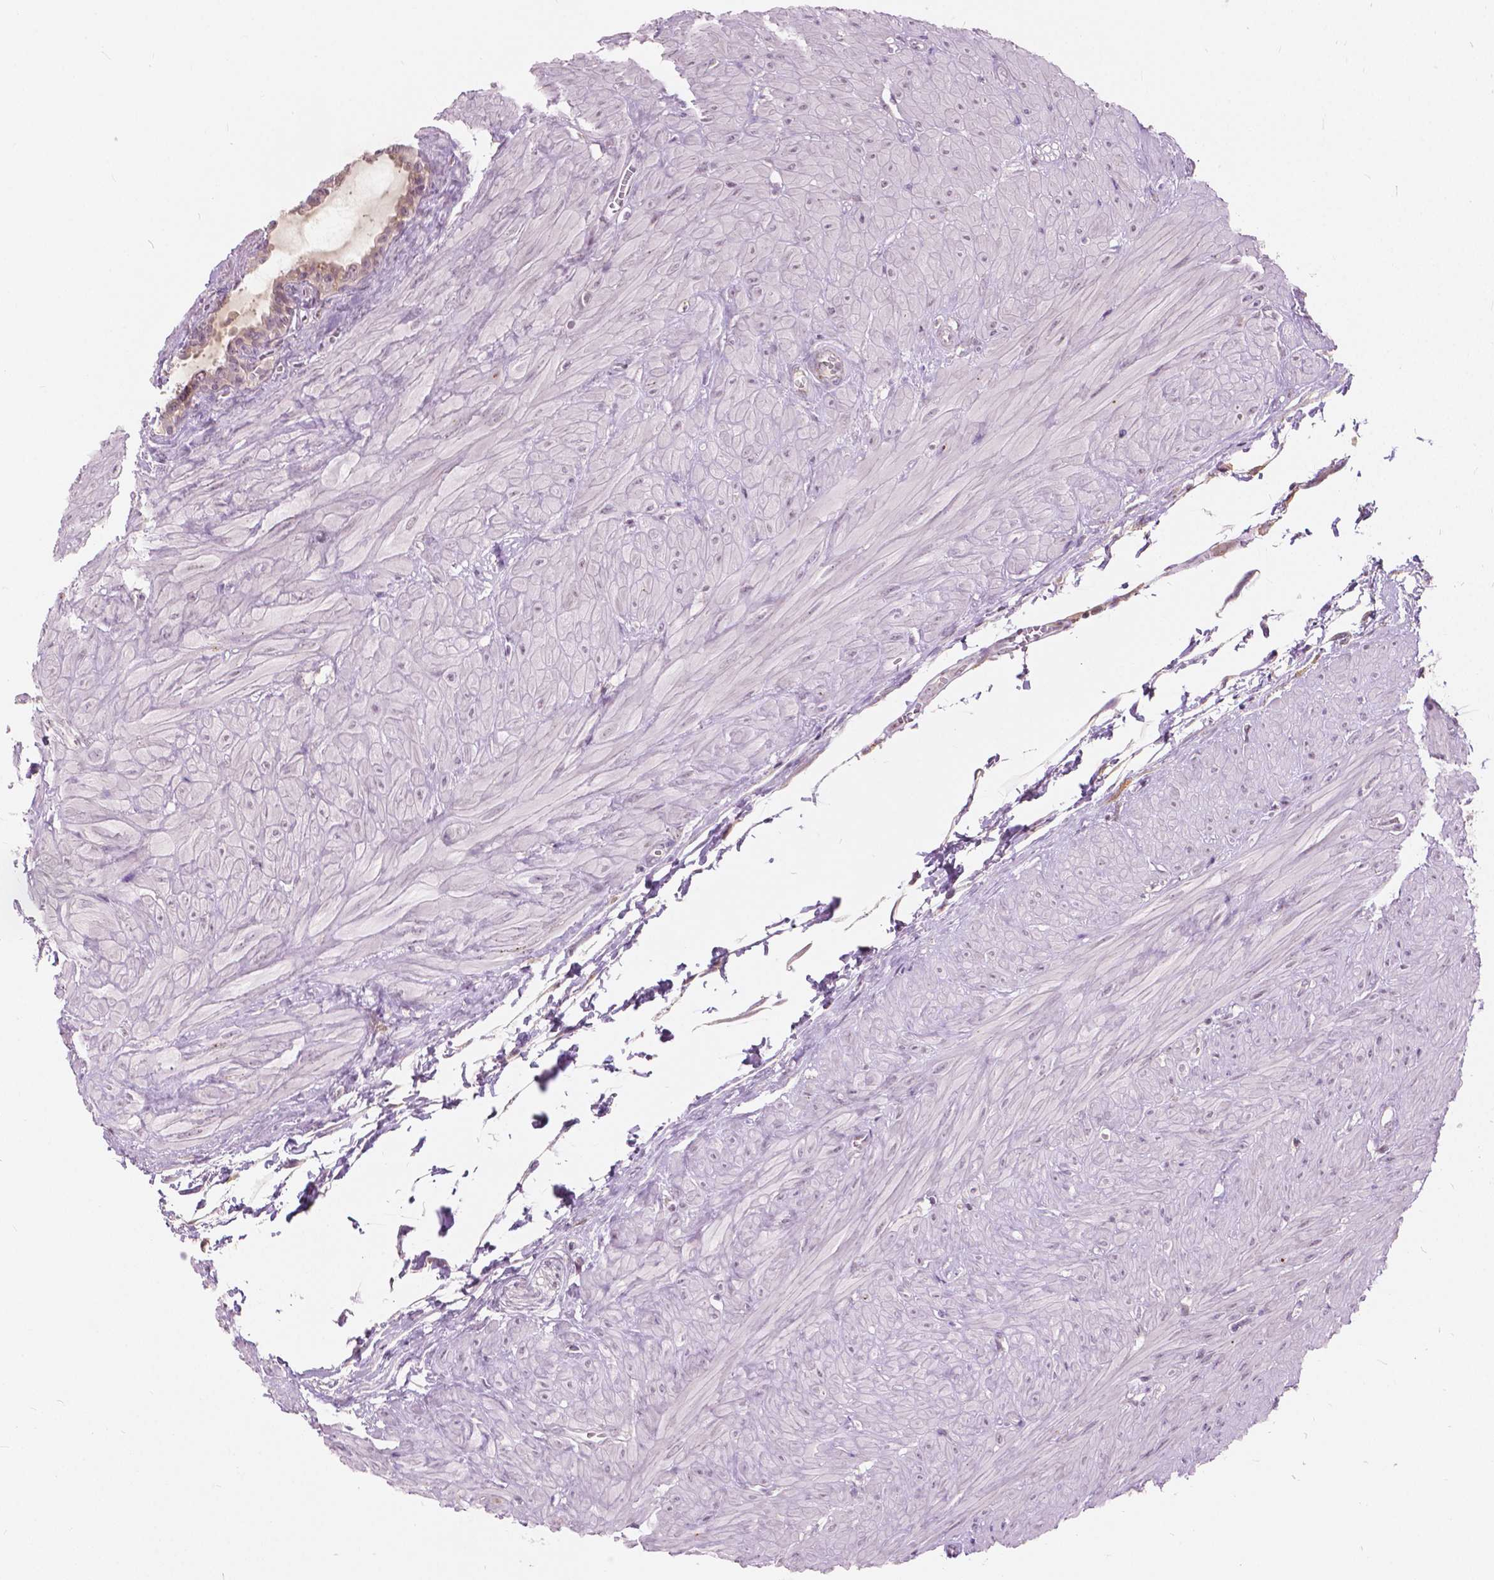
{"staining": {"intensity": "weak", "quantity": "<25%", "location": "nuclear"}, "tissue": "seminal vesicle", "cell_type": "Glandular cells", "image_type": "normal", "snomed": [{"axis": "morphology", "description": "Normal tissue, NOS"}, {"axis": "topography", "description": "Seminal veicle"}], "caption": "IHC photomicrograph of unremarkable seminal vesicle stained for a protein (brown), which demonstrates no expression in glandular cells. Brightfield microscopy of immunohistochemistry (IHC) stained with DAB (3,3'-diaminobenzidine) (brown) and hematoxylin (blue), captured at high magnification.", "gene": "DLX6", "patient": {"sex": "male", "age": 76}}